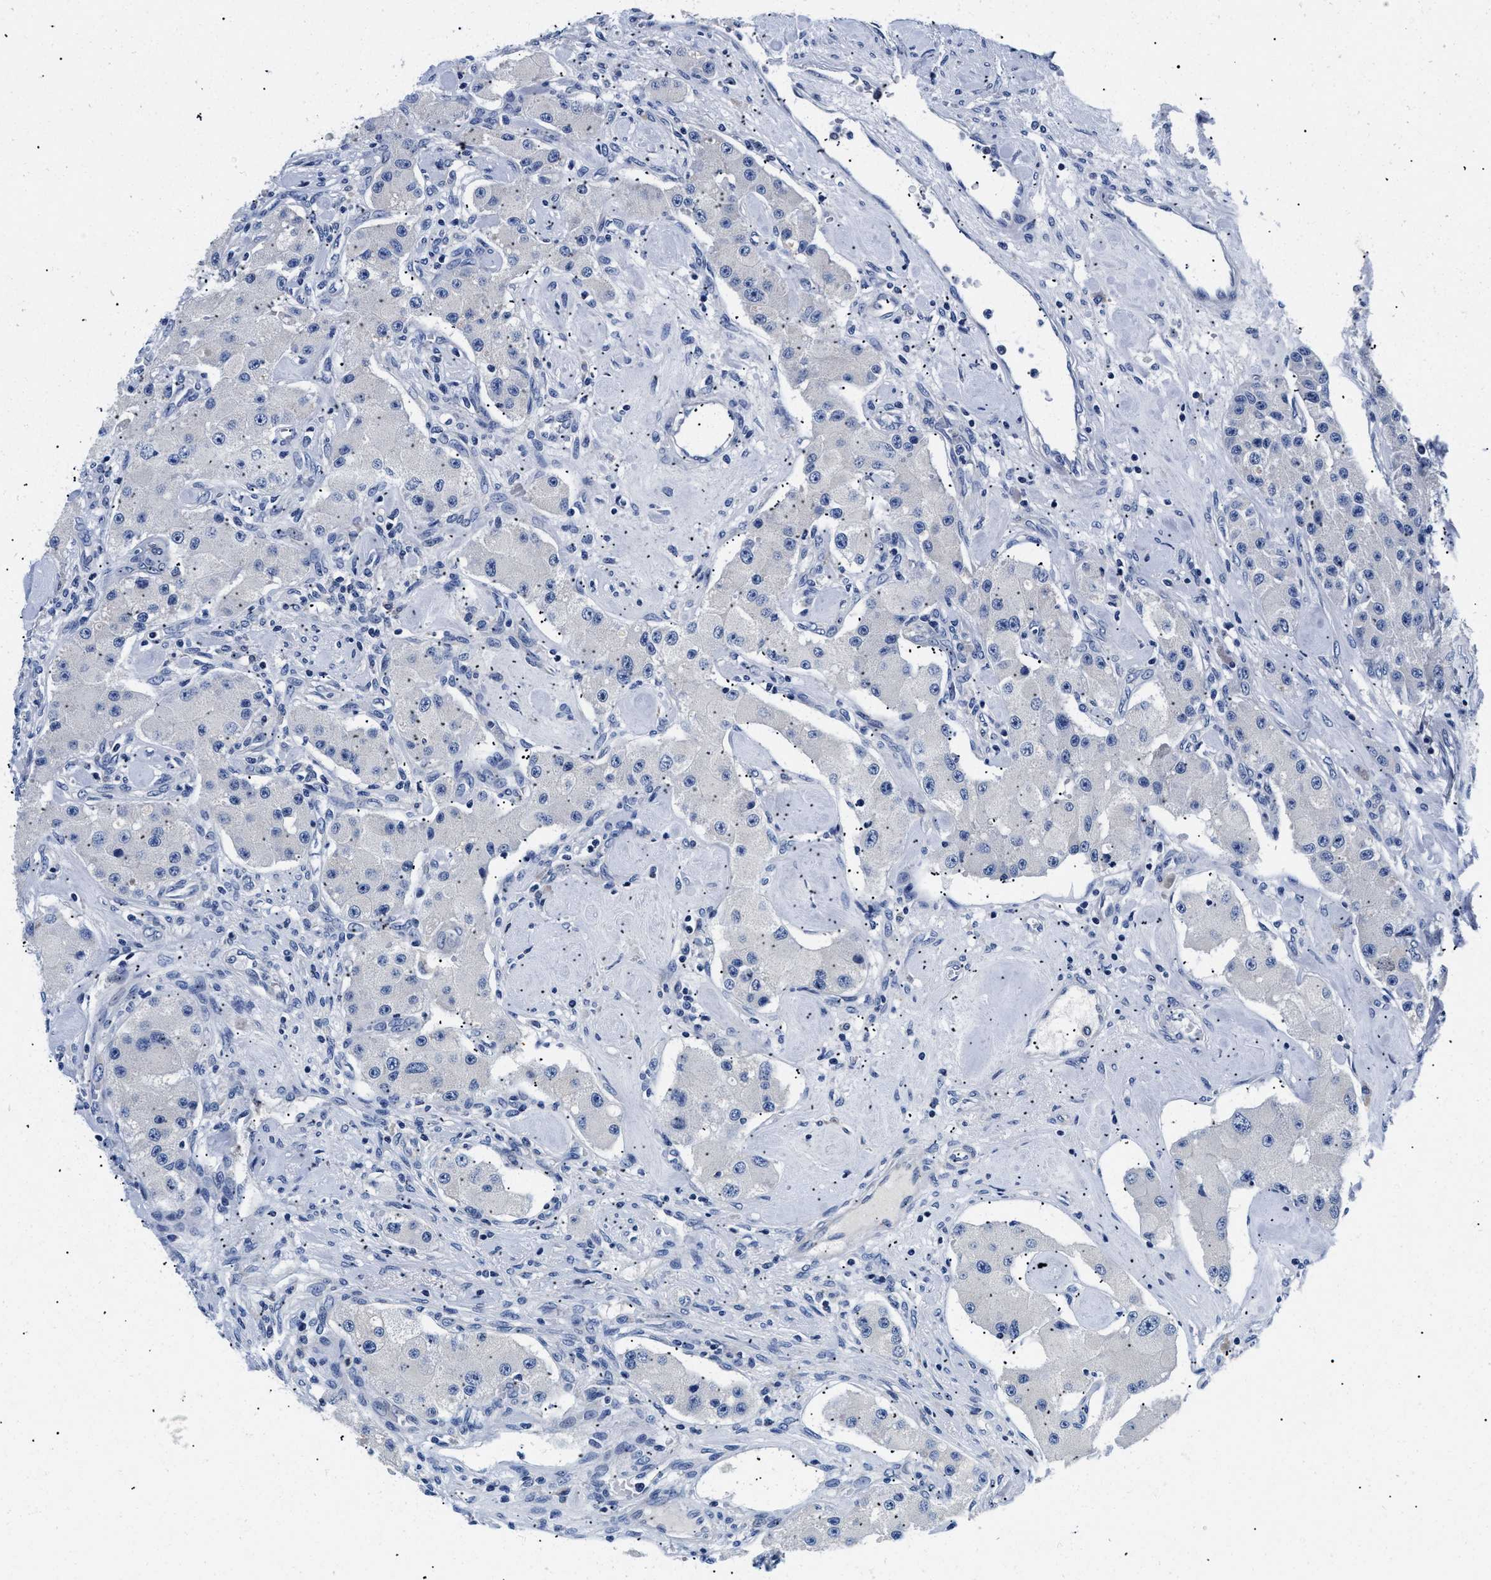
{"staining": {"intensity": "negative", "quantity": "none", "location": "none"}, "tissue": "carcinoid", "cell_type": "Tumor cells", "image_type": "cancer", "snomed": [{"axis": "morphology", "description": "Carcinoid, malignant, NOS"}, {"axis": "topography", "description": "Pancreas"}], "caption": "DAB immunohistochemical staining of carcinoid shows no significant staining in tumor cells. (Stains: DAB immunohistochemistry with hematoxylin counter stain, Microscopy: brightfield microscopy at high magnification).", "gene": "MEA1", "patient": {"sex": "male", "age": 41}}